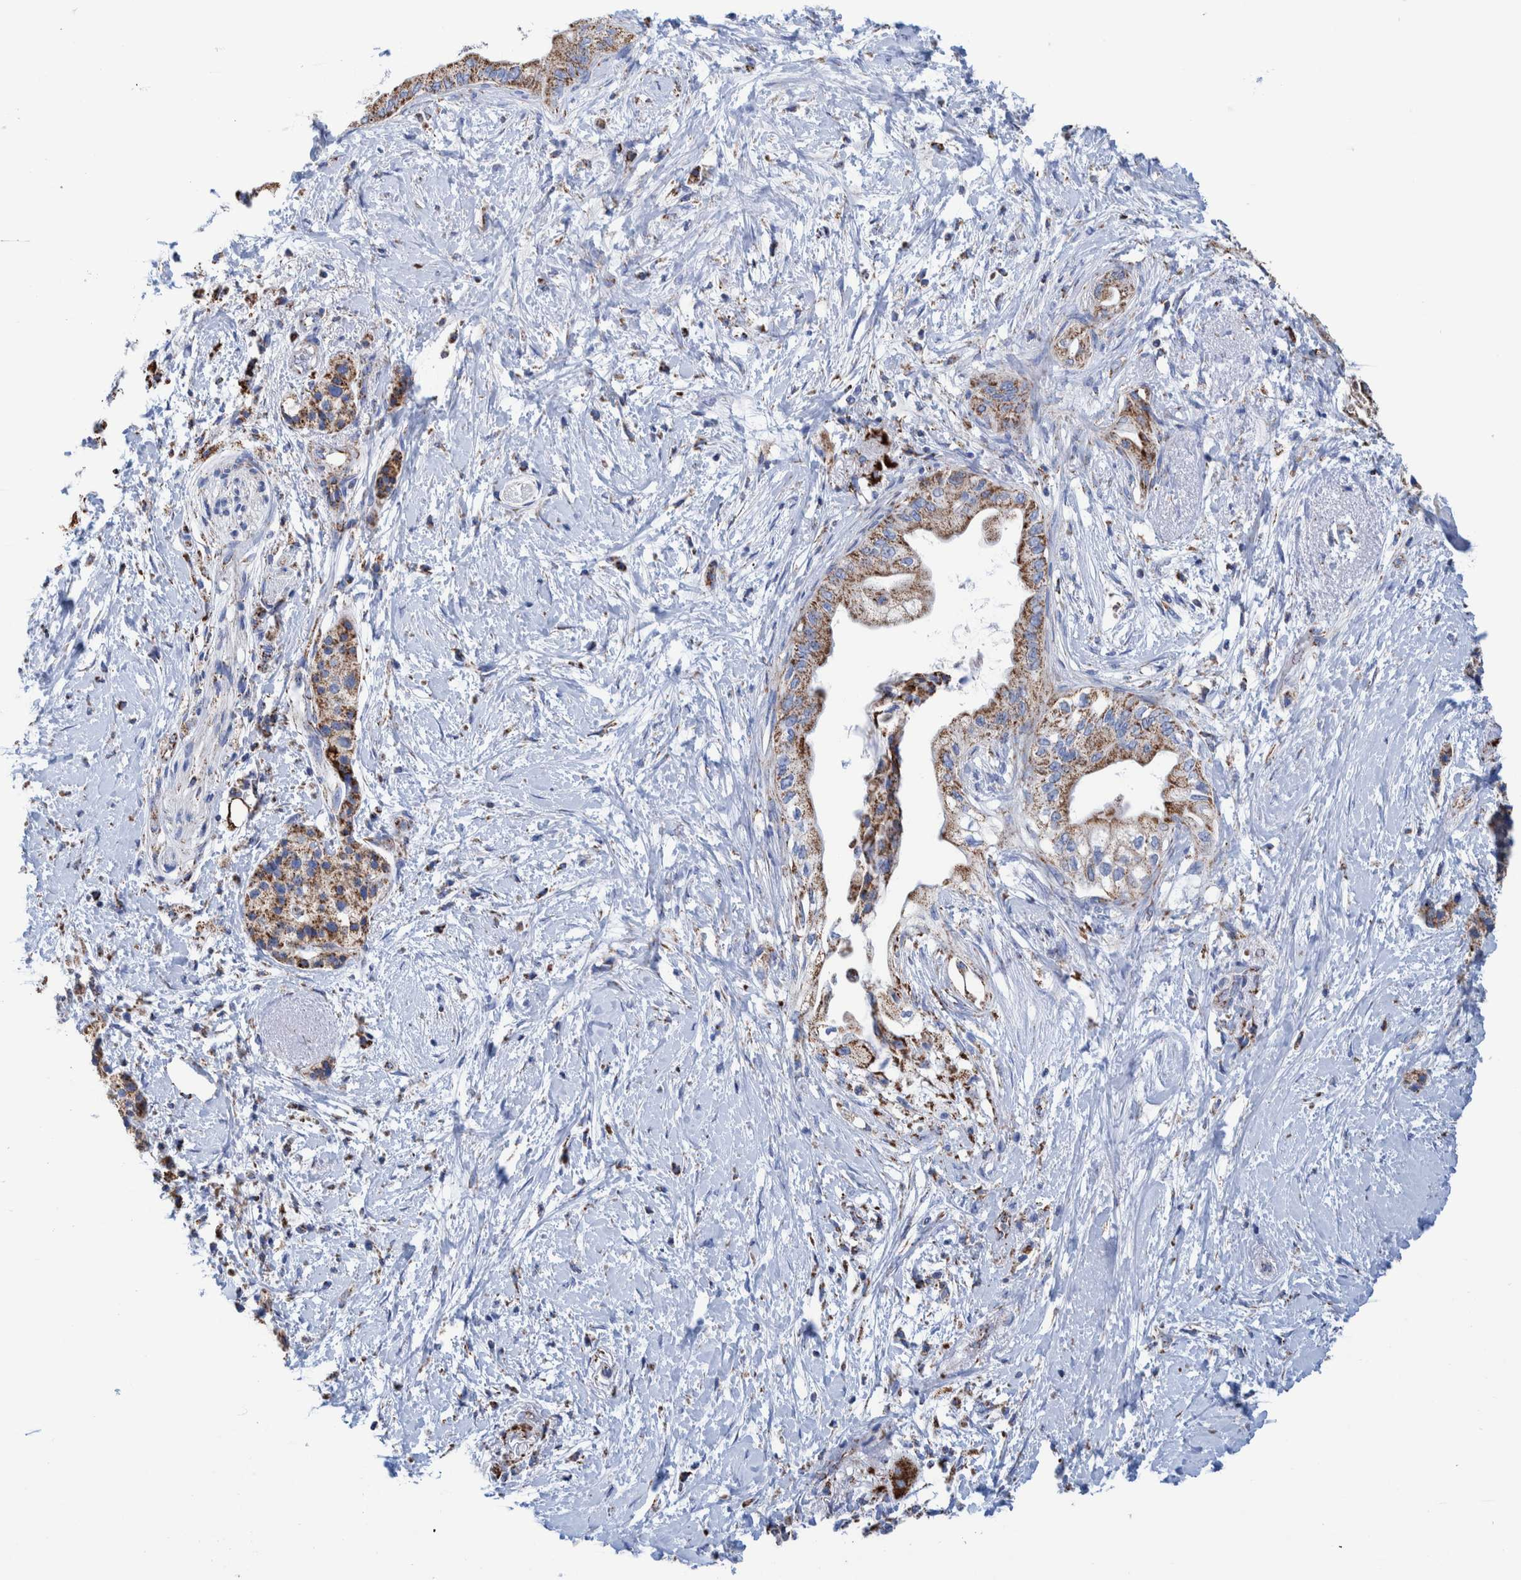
{"staining": {"intensity": "moderate", "quantity": ">75%", "location": "cytoplasmic/membranous"}, "tissue": "pancreatic cancer", "cell_type": "Tumor cells", "image_type": "cancer", "snomed": [{"axis": "morphology", "description": "Normal tissue, NOS"}, {"axis": "morphology", "description": "Adenocarcinoma, NOS"}, {"axis": "topography", "description": "Pancreas"}, {"axis": "topography", "description": "Duodenum"}], "caption": "The photomicrograph demonstrates staining of pancreatic cancer (adenocarcinoma), revealing moderate cytoplasmic/membranous protein staining (brown color) within tumor cells.", "gene": "DECR1", "patient": {"sex": "female", "age": 60}}